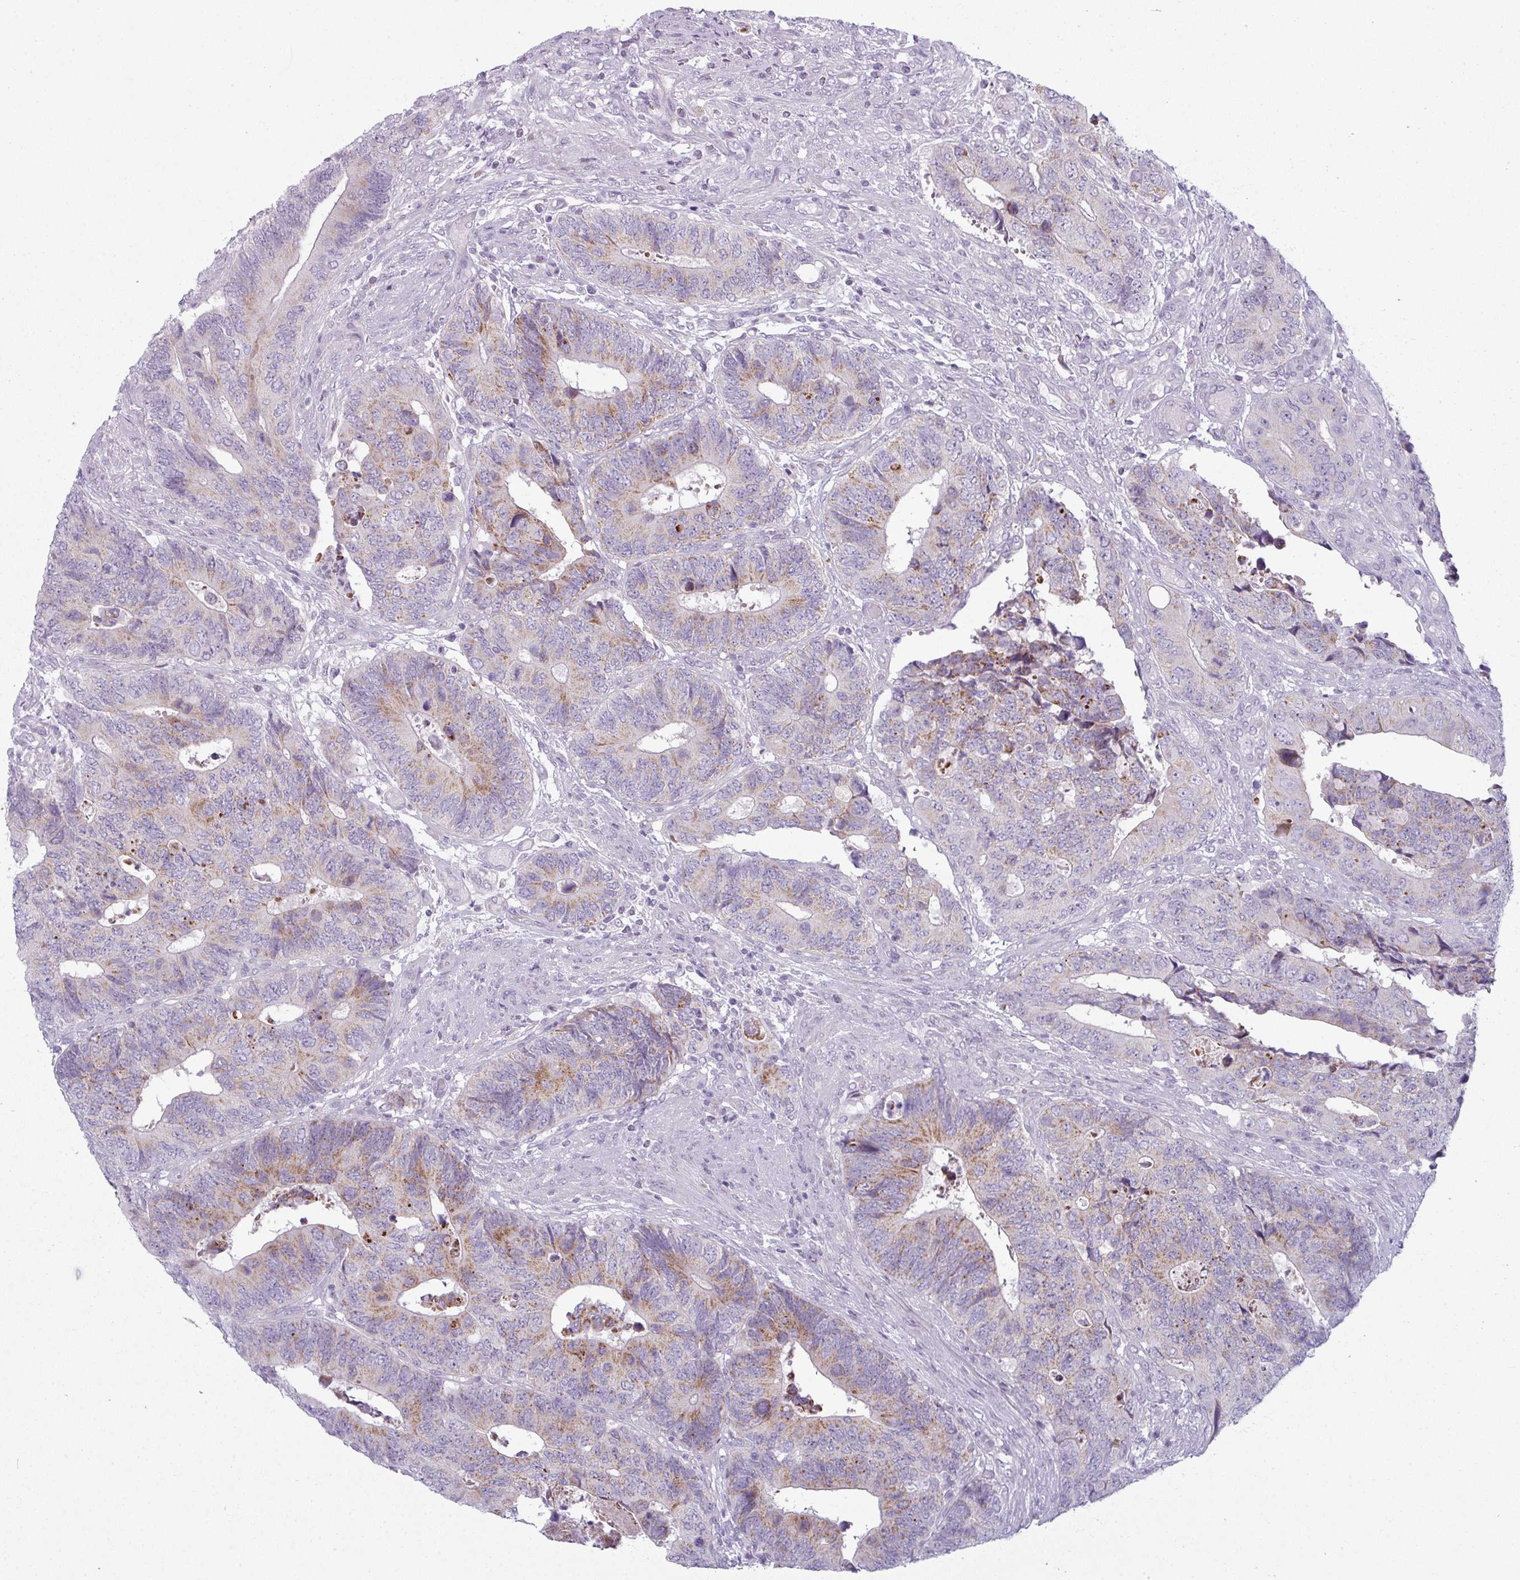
{"staining": {"intensity": "moderate", "quantity": "25%-75%", "location": "cytoplasmic/membranous"}, "tissue": "colorectal cancer", "cell_type": "Tumor cells", "image_type": "cancer", "snomed": [{"axis": "morphology", "description": "Adenocarcinoma, NOS"}, {"axis": "topography", "description": "Colon"}], "caption": "Brown immunohistochemical staining in adenocarcinoma (colorectal) exhibits moderate cytoplasmic/membranous positivity in approximately 25%-75% of tumor cells.", "gene": "ZNF615", "patient": {"sex": "male", "age": 87}}